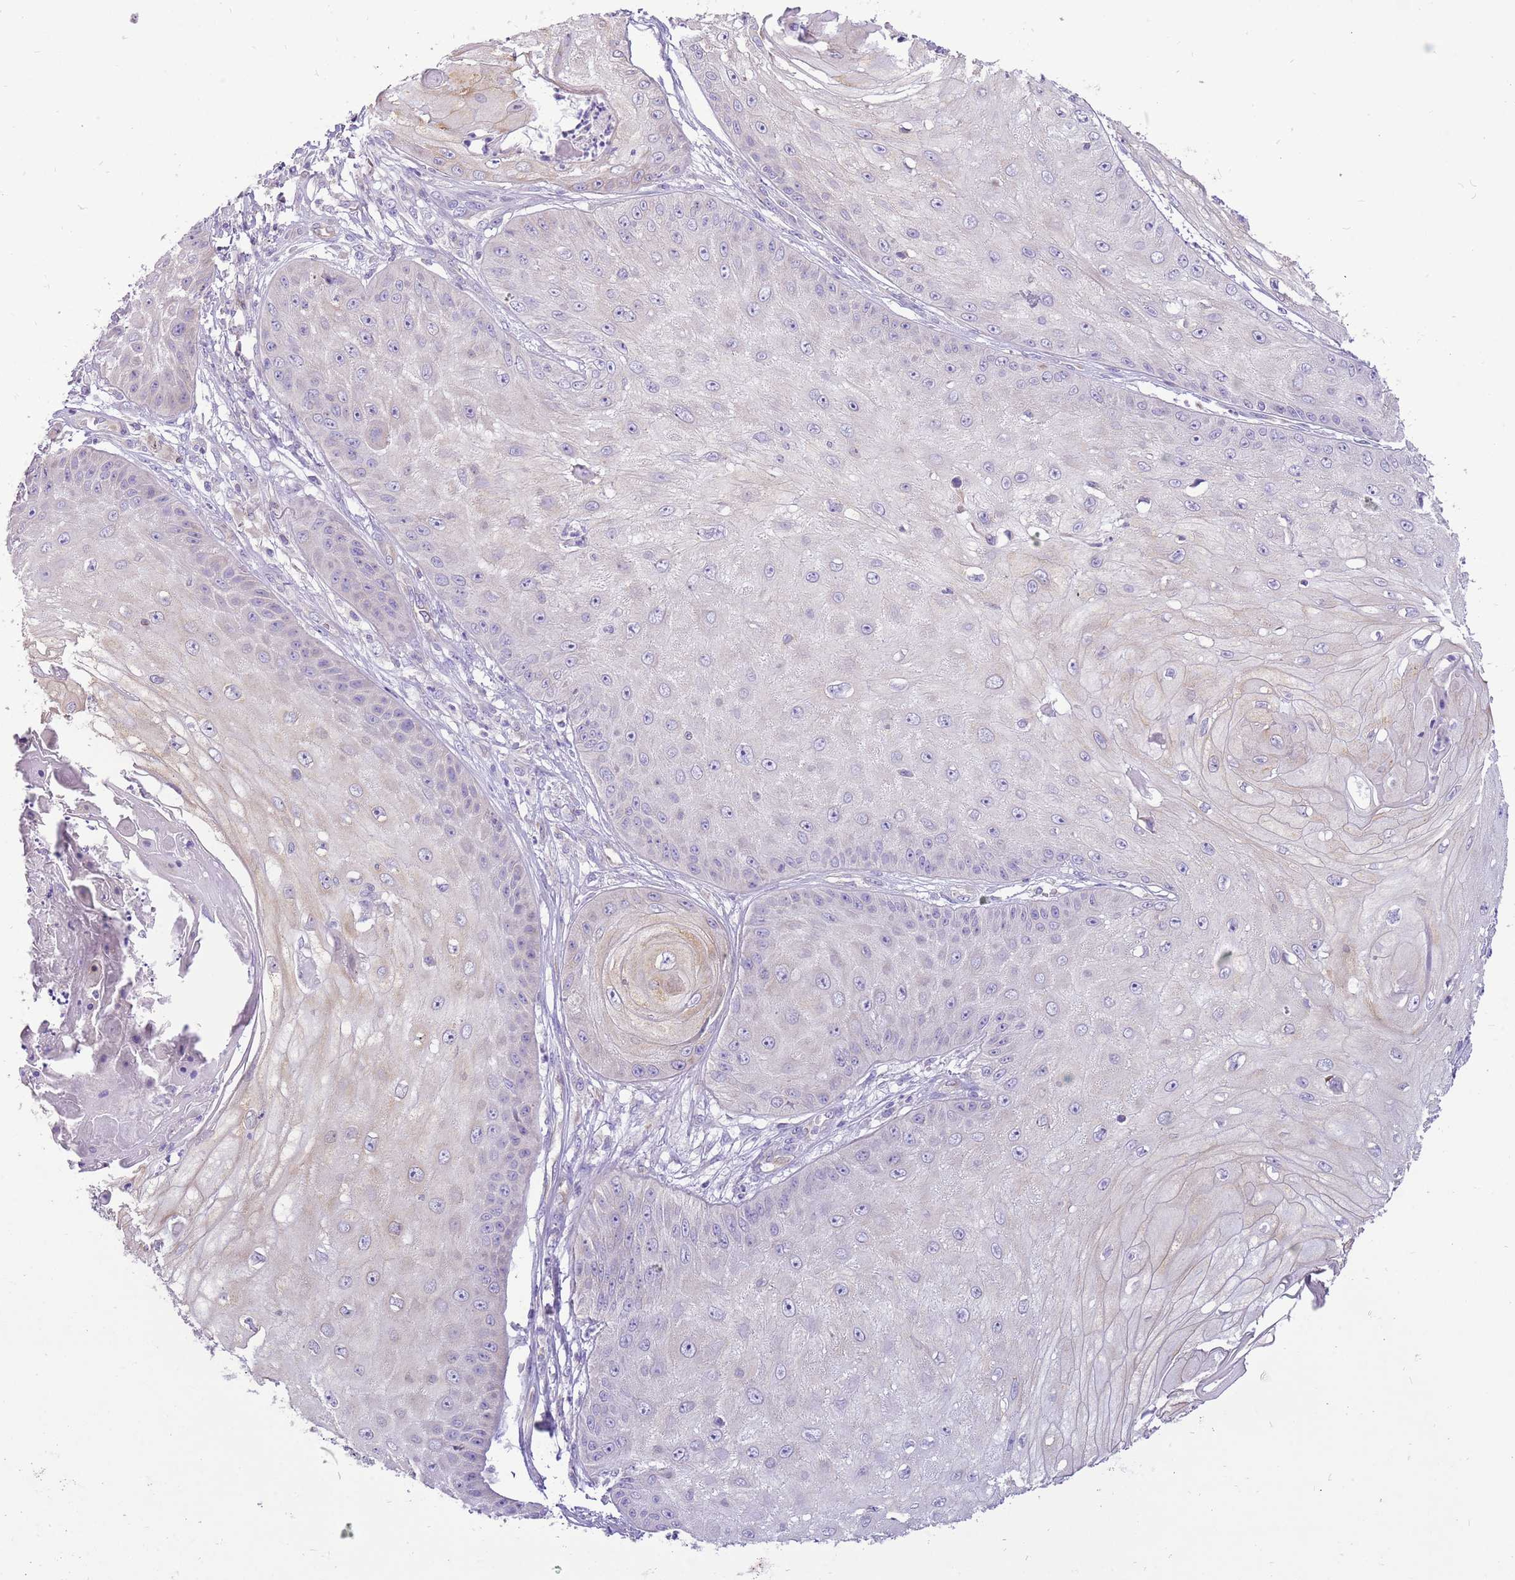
{"staining": {"intensity": "negative", "quantity": "none", "location": "none"}, "tissue": "skin cancer", "cell_type": "Tumor cells", "image_type": "cancer", "snomed": [{"axis": "morphology", "description": "Squamous cell carcinoma, NOS"}, {"axis": "topography", "description": "Skin"}], "caption": "A histopathology image of human squamous cell carcinoma (skin) is negative for staining in tumor cells.", "gene": "GLCE", "patient": {"sex": "male", "age": 70}}